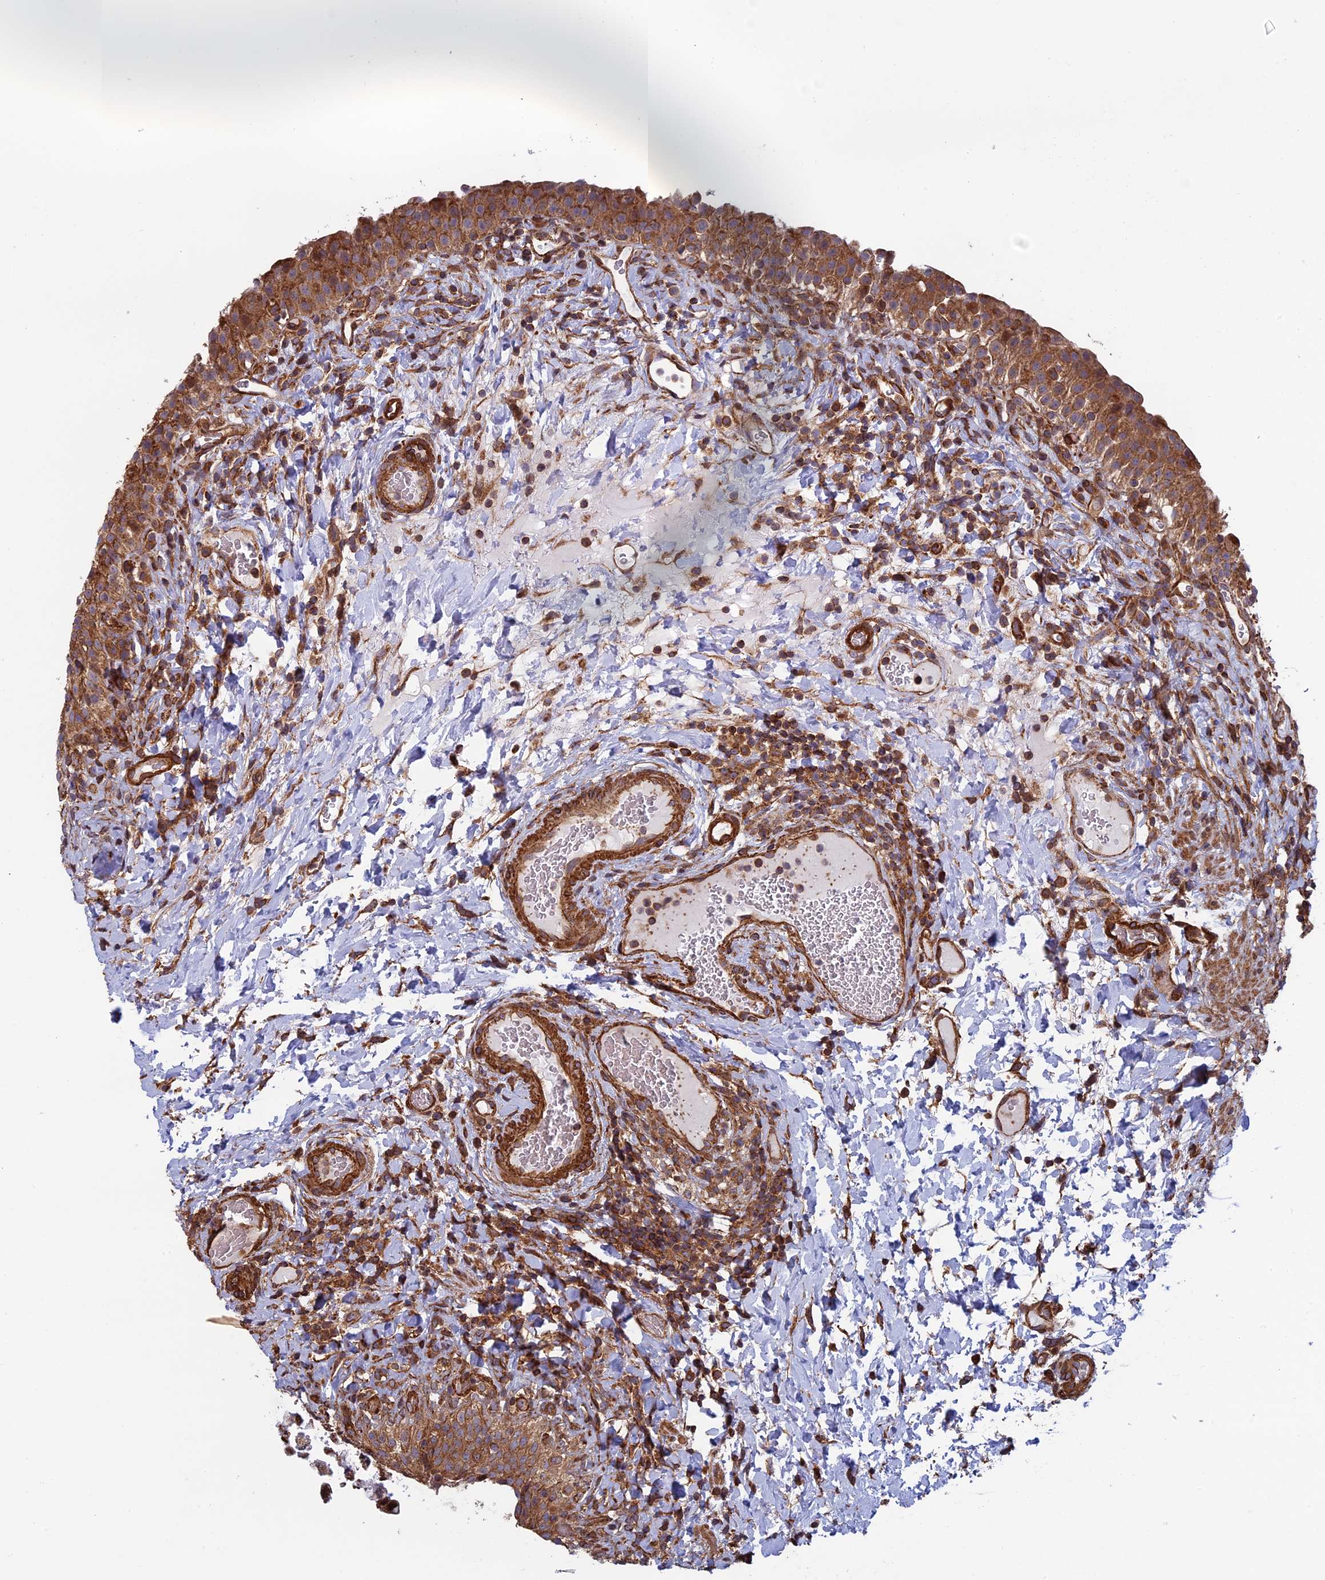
{"staining": {"intensity": "strong", "quantity": ">75%", "location": "cytoplasmic/membranous"}, "tissue": "urinary bladder", "cell_type": "Urothelial cells", "image_type": "normal", "snomed": [{"axis": "morphology", "description": "Normal tissue, NOS"}, {"axis": "morphology", "description": "Inflammation, NOS"}, {"axis": "topography", "description": "Urinary bladder"}], "caption": "This photomicrograph shows IHC staining of normal human urinary bladder, with high strong cytoplasmic/membranous positivity in about >75% of urothelial cells.", "gene": "CCDC8", "patient": {"sex": "male", "age": 64}}